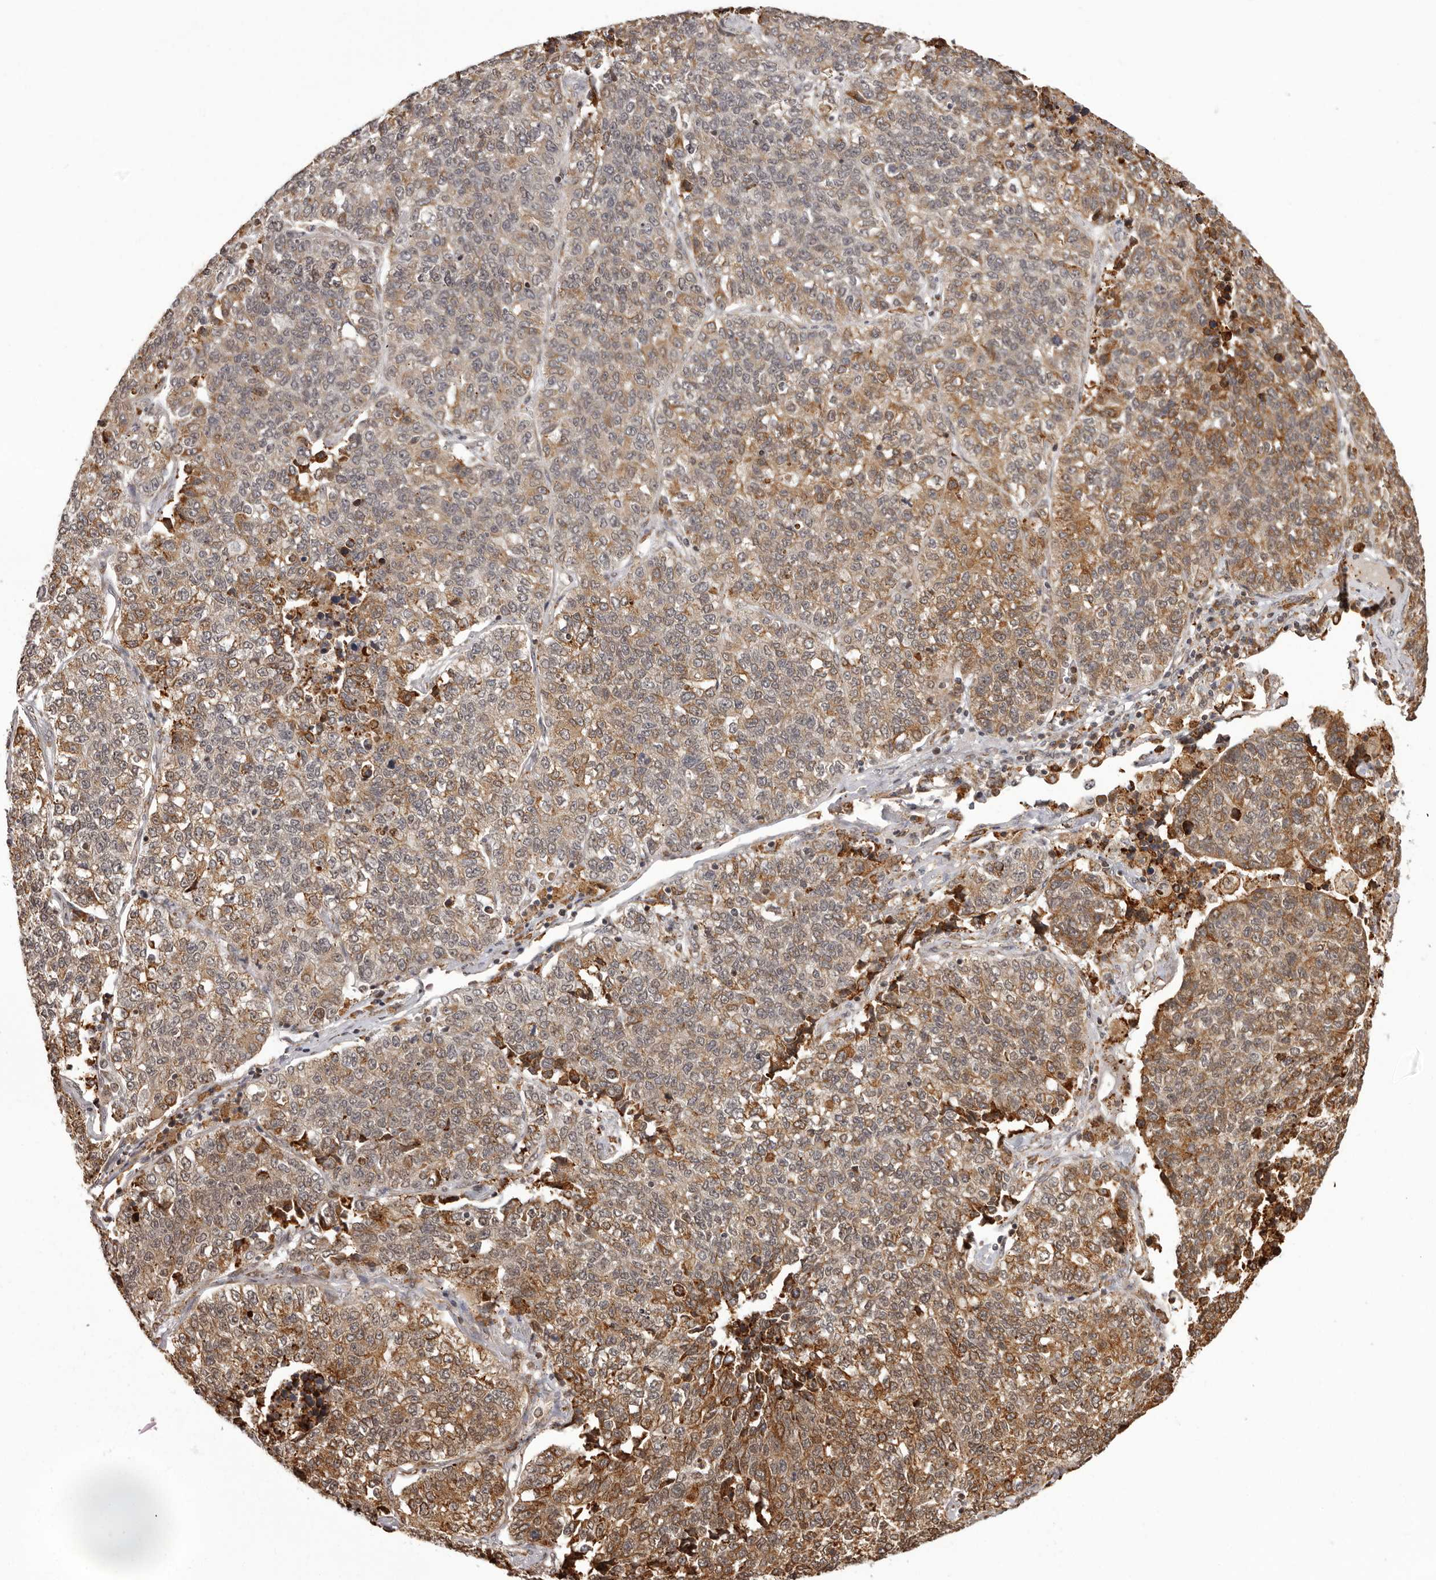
{"staining": {"intensity": "moderate", "quantity": ">75%", "location": "cytoplasmic/membranous"}, "tissue": "lung cancer", "cell_type": "Tumor cells", "image_type": "cancer", "snomed": [{"axis": "morphology", "description": "Adenocarcinoma, NOS"}, {"axis": "topography", "description": "Lung"}], "caption": "A high-resolution histopathology image shows immunohistochemistry (IHC) staining of lung cancer (adenocarcinoma), which shows moderate cytoplasmic/membranous expression in about >75% of tumor cells.", "gene": "IL32", "patient": {"sex": "male", "age": 49}}